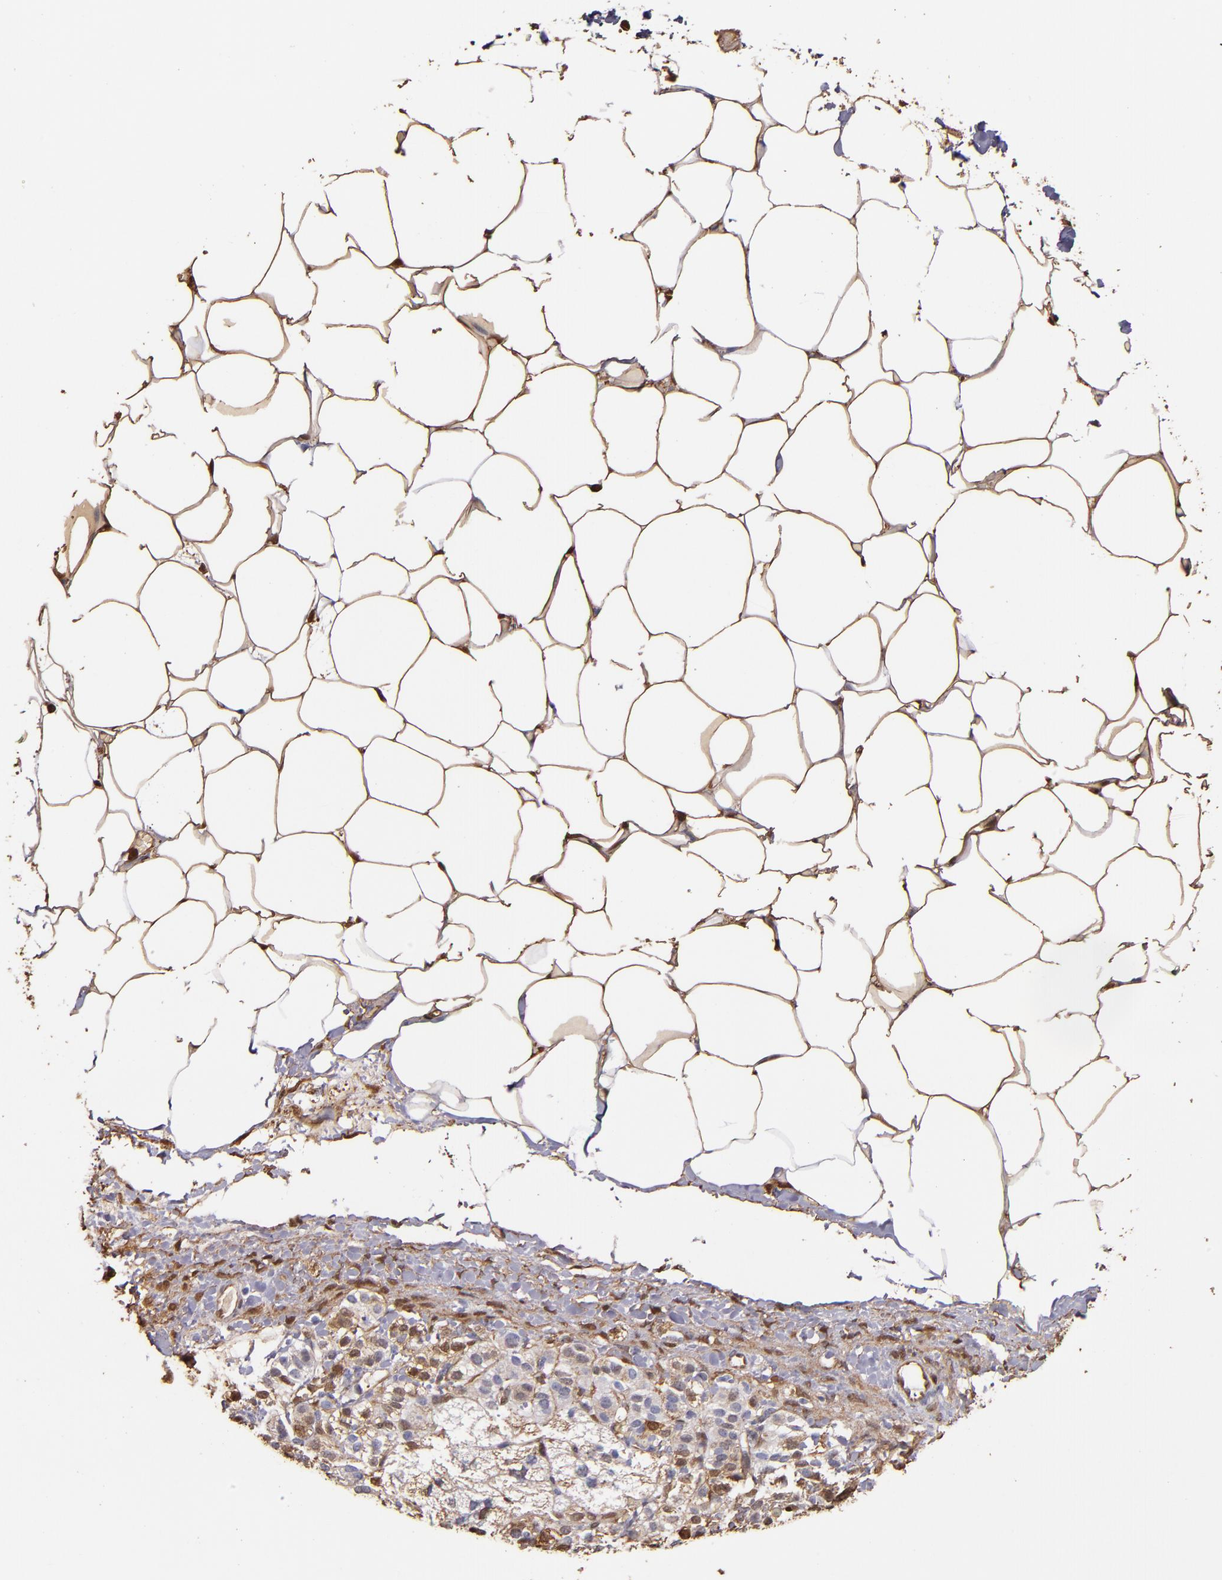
{"staining": {"intensity": "moderate", "quantity": "<25%", "location": "cytoplasmic/membranous,nuclear"}, "tissue": "adrenal gland", "cell_type": "Glandular cells", "image_type": "normal", "snomed": [{"axis": "morphology", "description": "Normal tissue, NOS"}, {"axis": "topography", "description": "Adrenal gland"}], "caption": "Immunohistochemical staining of normal human adrenal gland displays <25% levels of moderate cytoplasmic/membranous,nuclear protein positivity in about <25% of glandular cells.", "gene": "S100A6", "patient": {"sex": "male", "age": 35}}